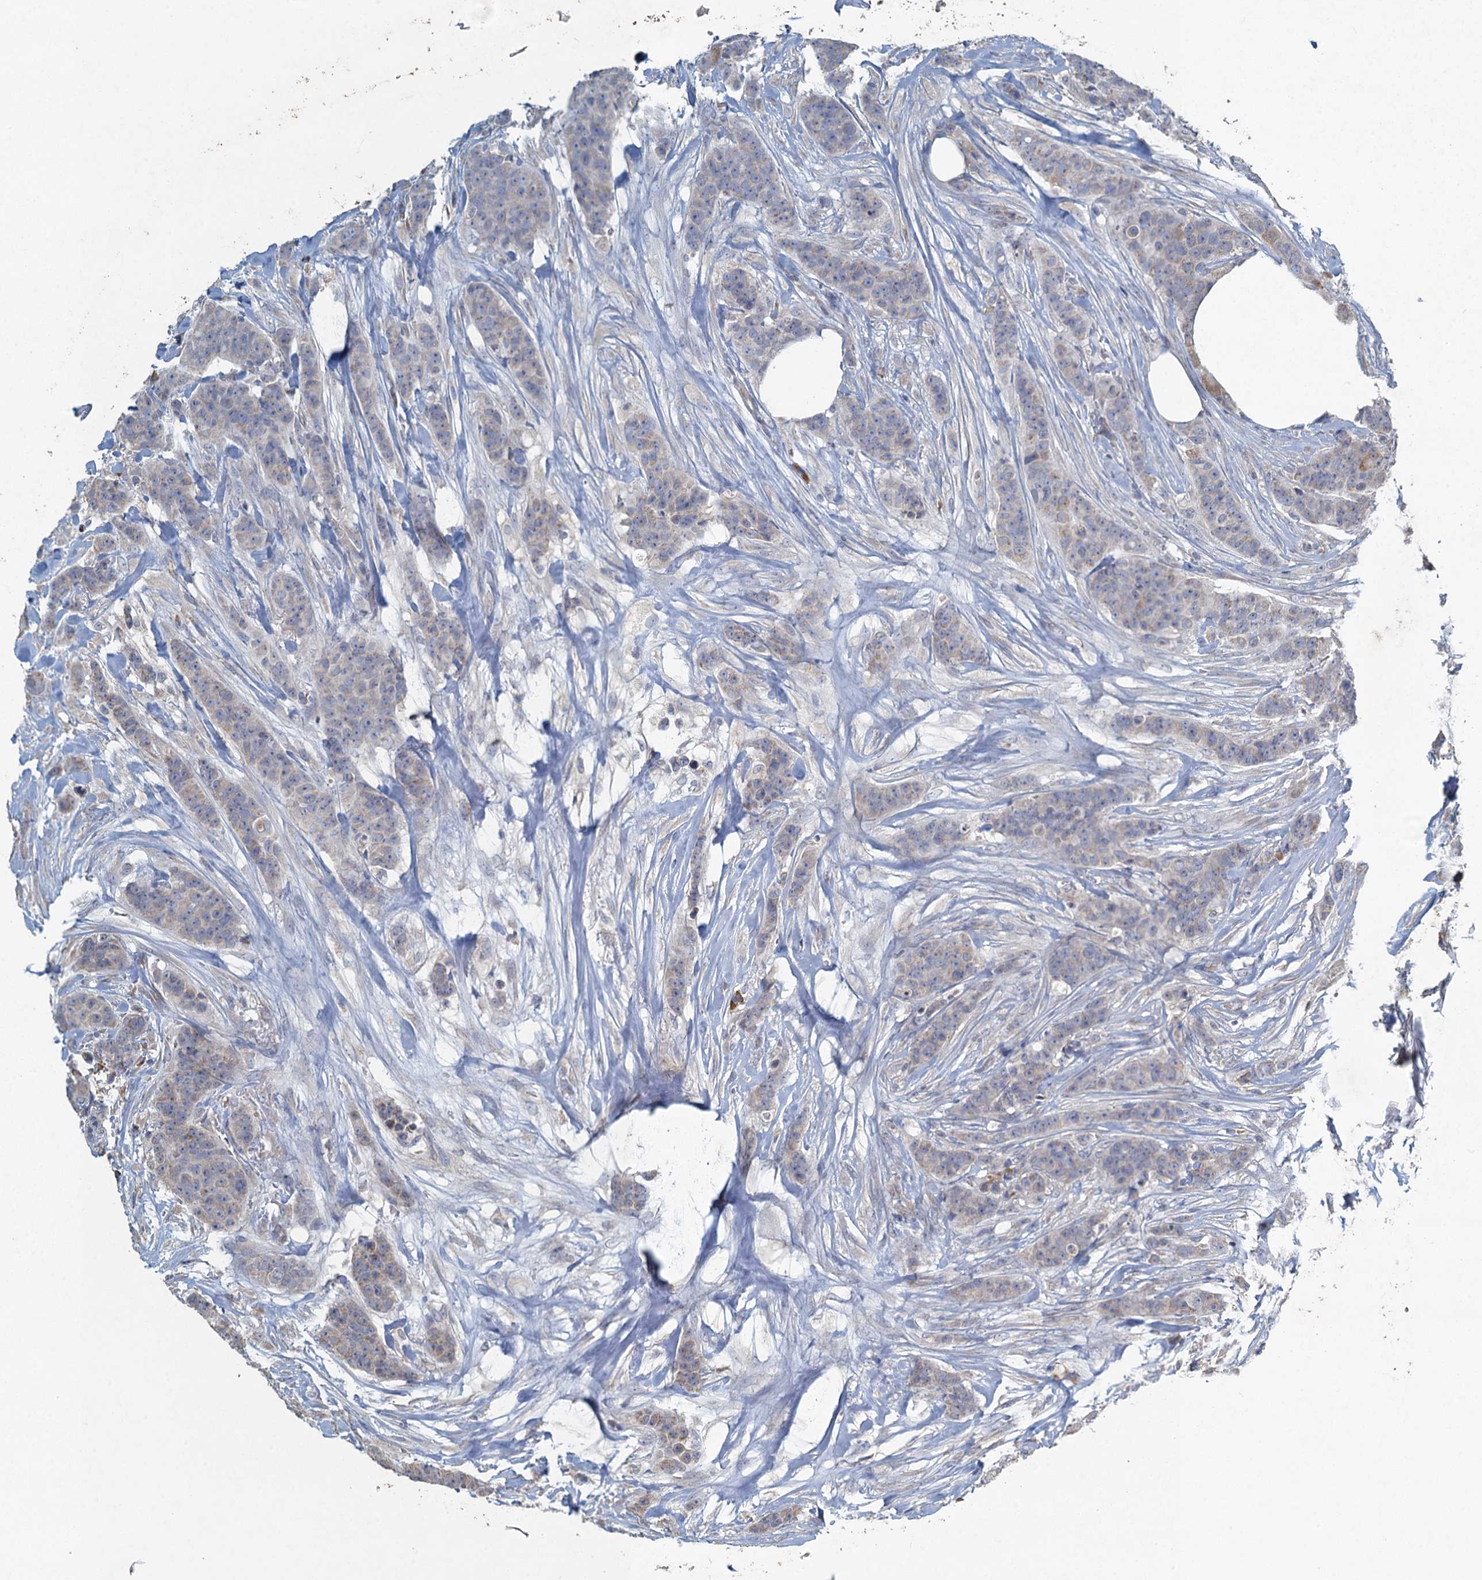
{"staining": {"intensity": "negative", "quantity": "none", "location": "none"}, "tissue": "breast cancer", "cell_type": "Tumor cells", "image_type": "cancer", "snomed": [{"axis": "morphology", "description": "Duct carcinoma"}, {"axis": "topography", "description": "Breast"}], "caption": "A micrograph of human breast cancer is negative for staining in tumor cells.", "gene": "TEX35", "patient": {"sex": "female", "age": 40}}